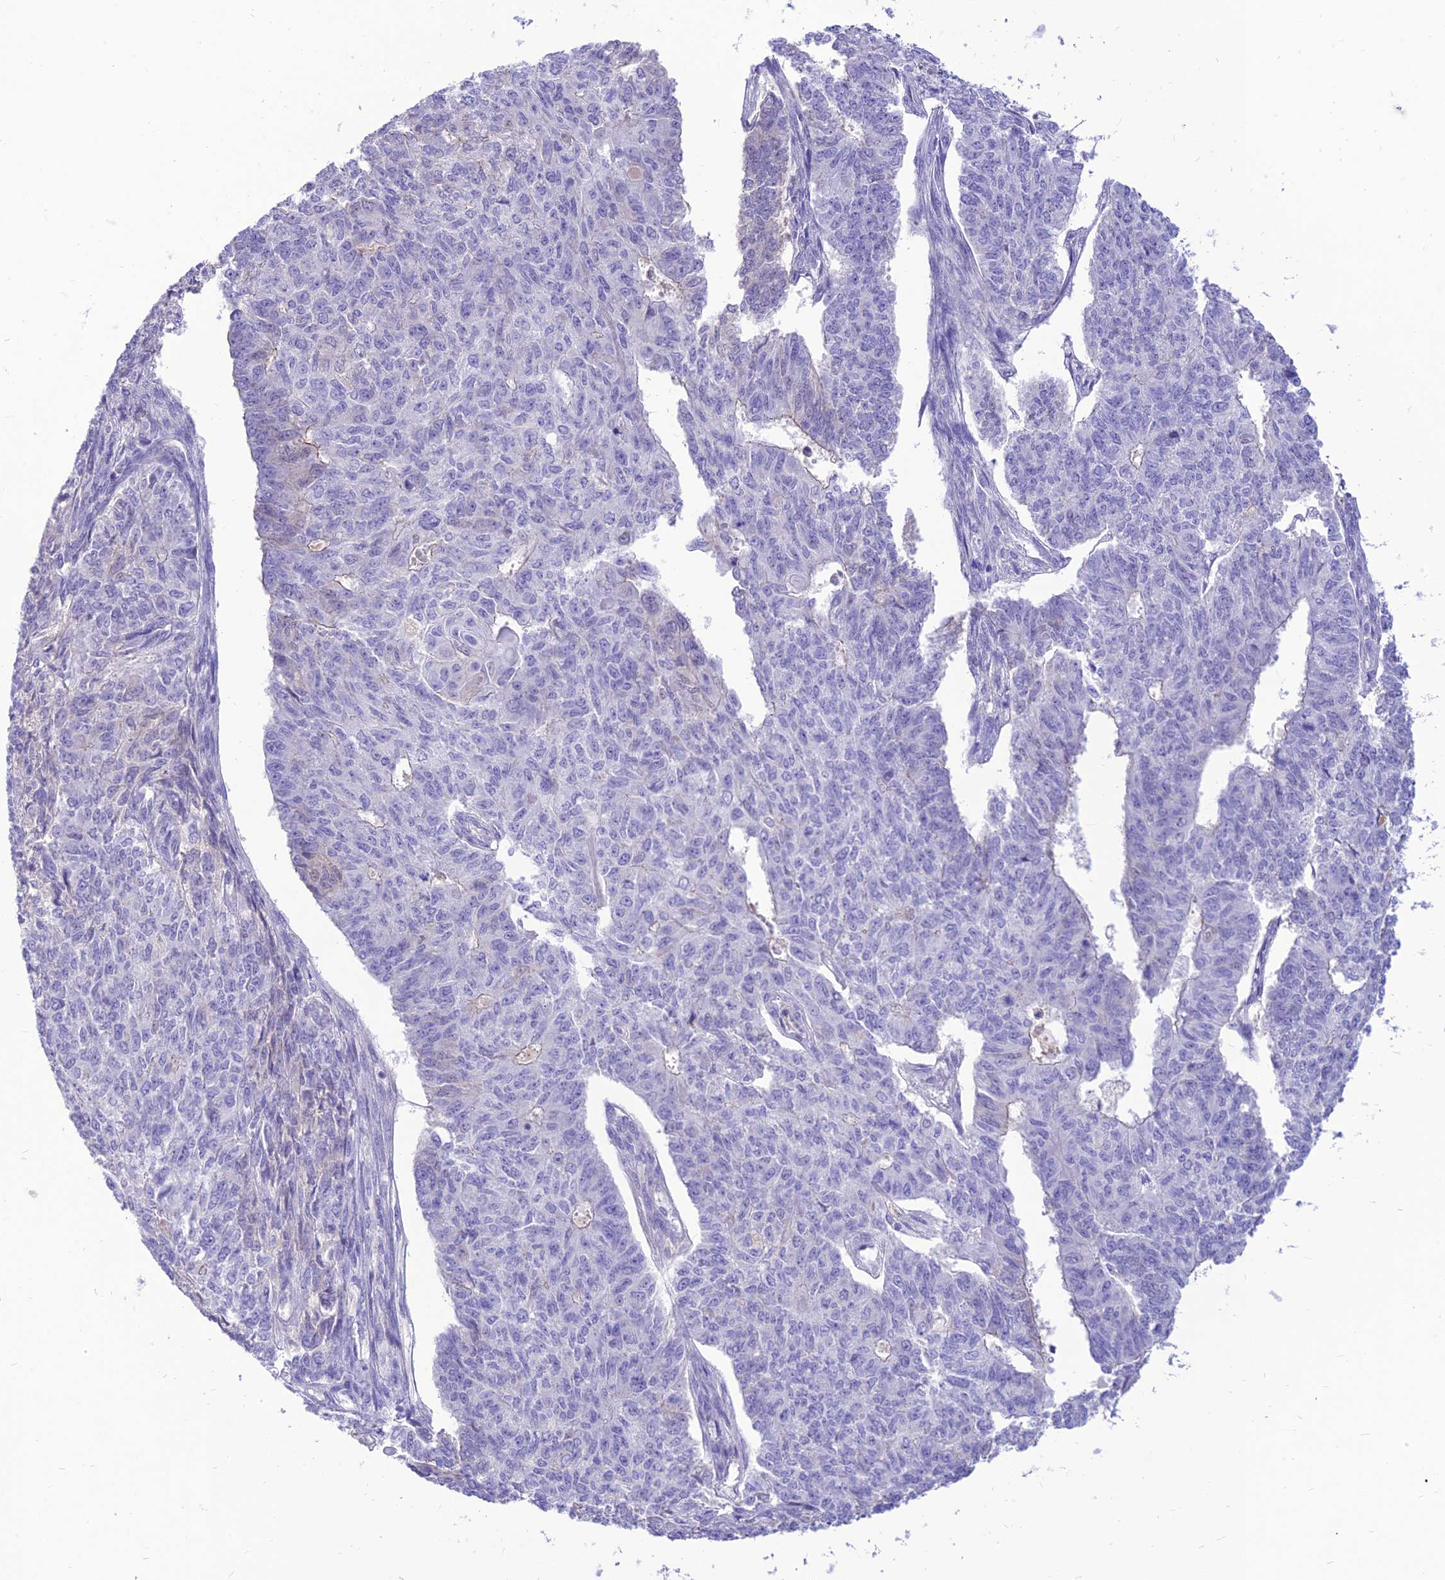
{"staining": {"intensity": "negative", "quantity": "none", "location": "none"}, "tissue": "endometrial cancer", "cell_type": "Tumor cells", "image_type": "cancer", "snomed": [{"axis": "morphology", "description": "Adenocarcinoma, NOS"}, {"axis": "topography", "description": "Endometrium"}], "caption": "An image of endometrial cancer stained for a protein reveals no brown staining in tumor cells. (DAB immunohistochemistry visualized using brightfield microscopy, high magnification).", "gene": "TEKT3", "patient": {"sex": "female", "age": 32}}